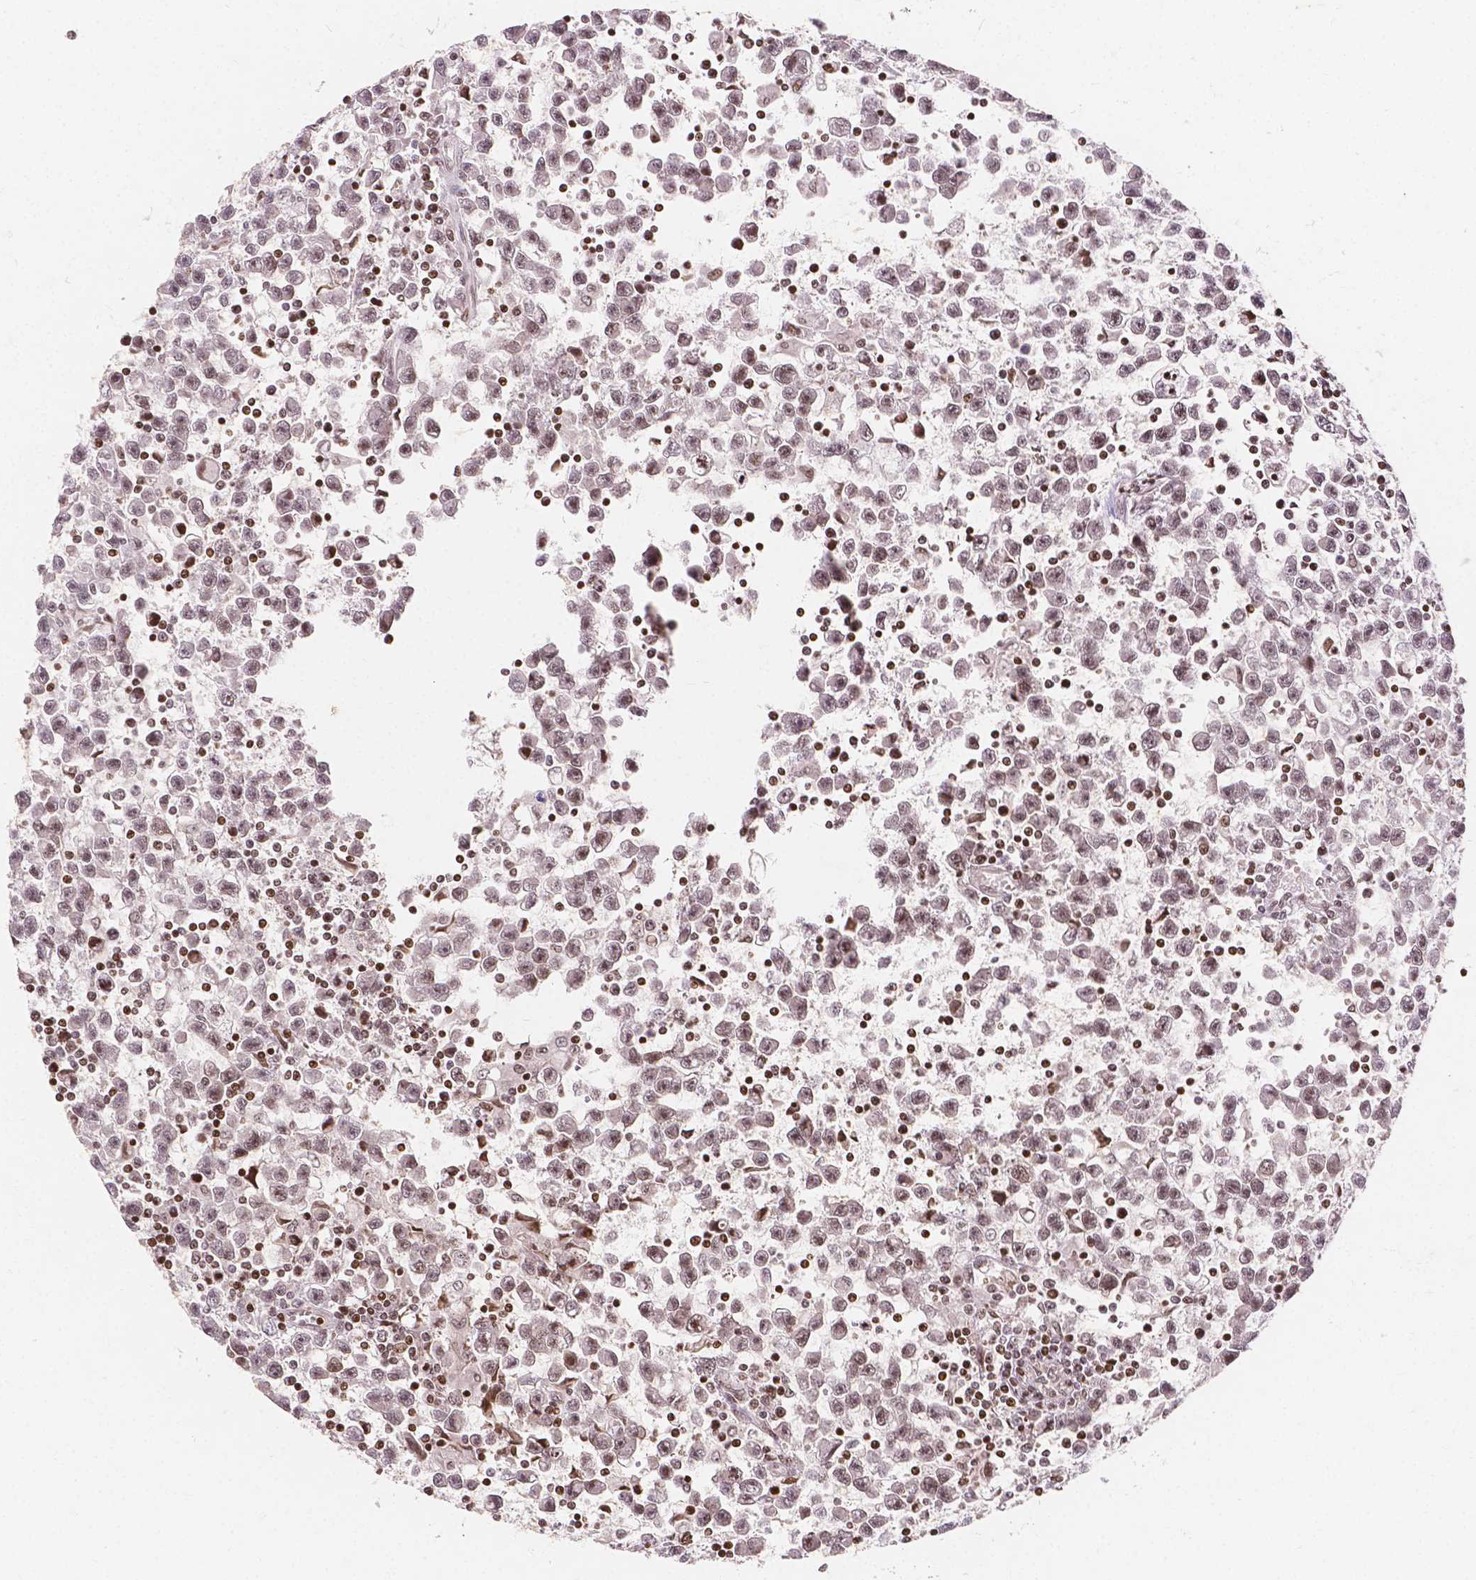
{"staining": {"intensity": "weak", "quantity": "25%-75%", "location": "nuclear"}, "tissue": "testis cancer", "cell_type": "Tumor cells", "image_type": "cancer", "snomed": [{"axis": "morphology", "description": "Seminoma, NOS"}, {"axis": "topography", "description": "Testis"}], "caption": "The immunohistochemical stain highlights weak nuclear staining in tumor cells of testis cancer tissue.", "gene": "PTPN18", "patient": {"sex": "male", "age": 31}}